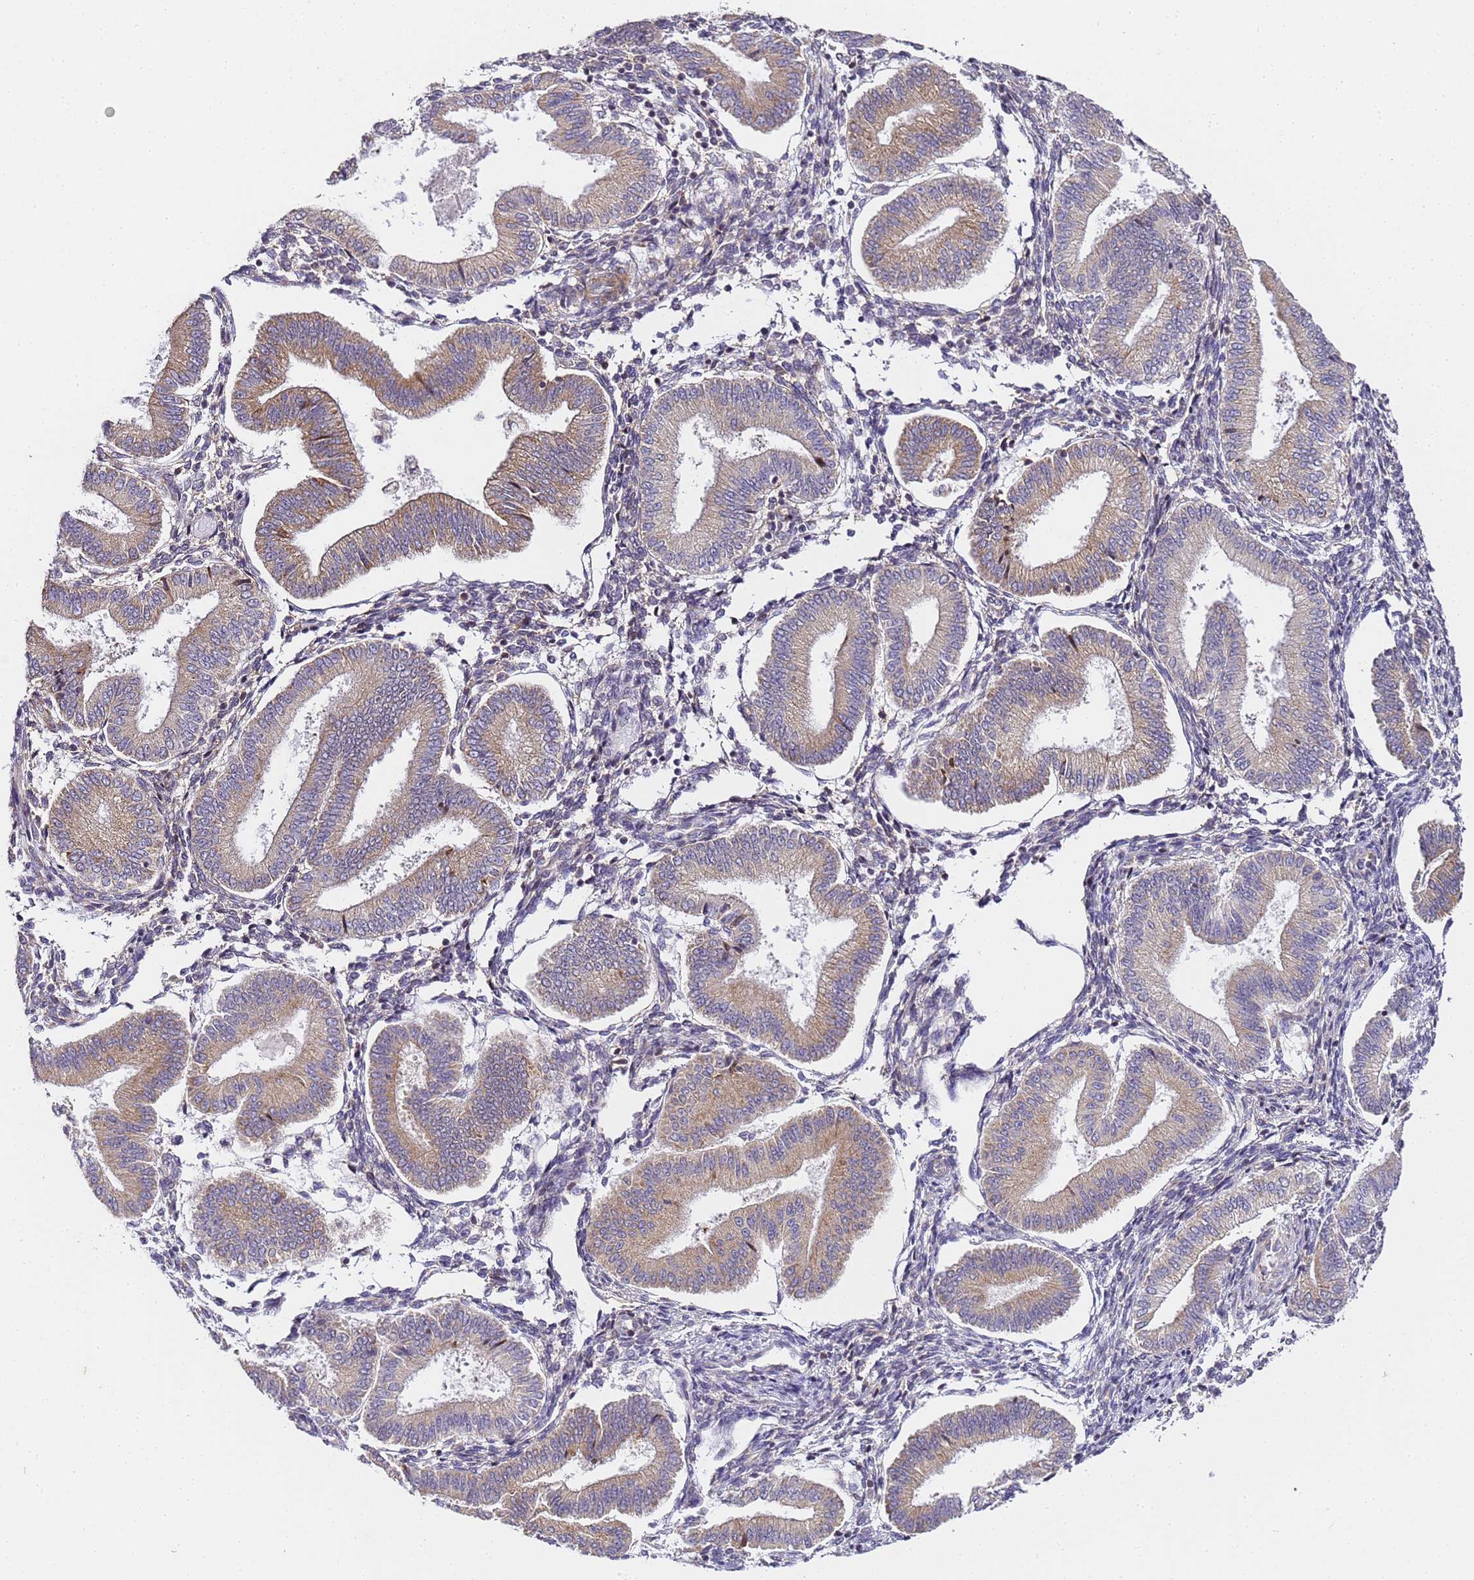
{"staining": {"intensity": "moderate", "quantity": "25%-75%", "location": "cytoplasmic/membranous"}, "tissue": "endometrium", "cell_type": "Cells in endometrial stroma", "image_type": "normal", "snomed": [{"axis": "morphology", "description": "Normal tissue, NOS"}, {"axis": "topography", "description": "Endometrium"}], "caption": "High-magnification brightfield microscopy of benign endometrium stained with DAB (brown) and counterstained with hematoxylin (blue). cells in endometrial stroma exhibit moderate cytoplasmic/membranous expression is identified in about25%-75% of cells. The staining is performed using DAB brown chromogen to label protein expression. The nuclei are counter-stained blue using hematoxylin.", "gene": "RPL13A", "patient": {"sex": "female", "age": 39}}